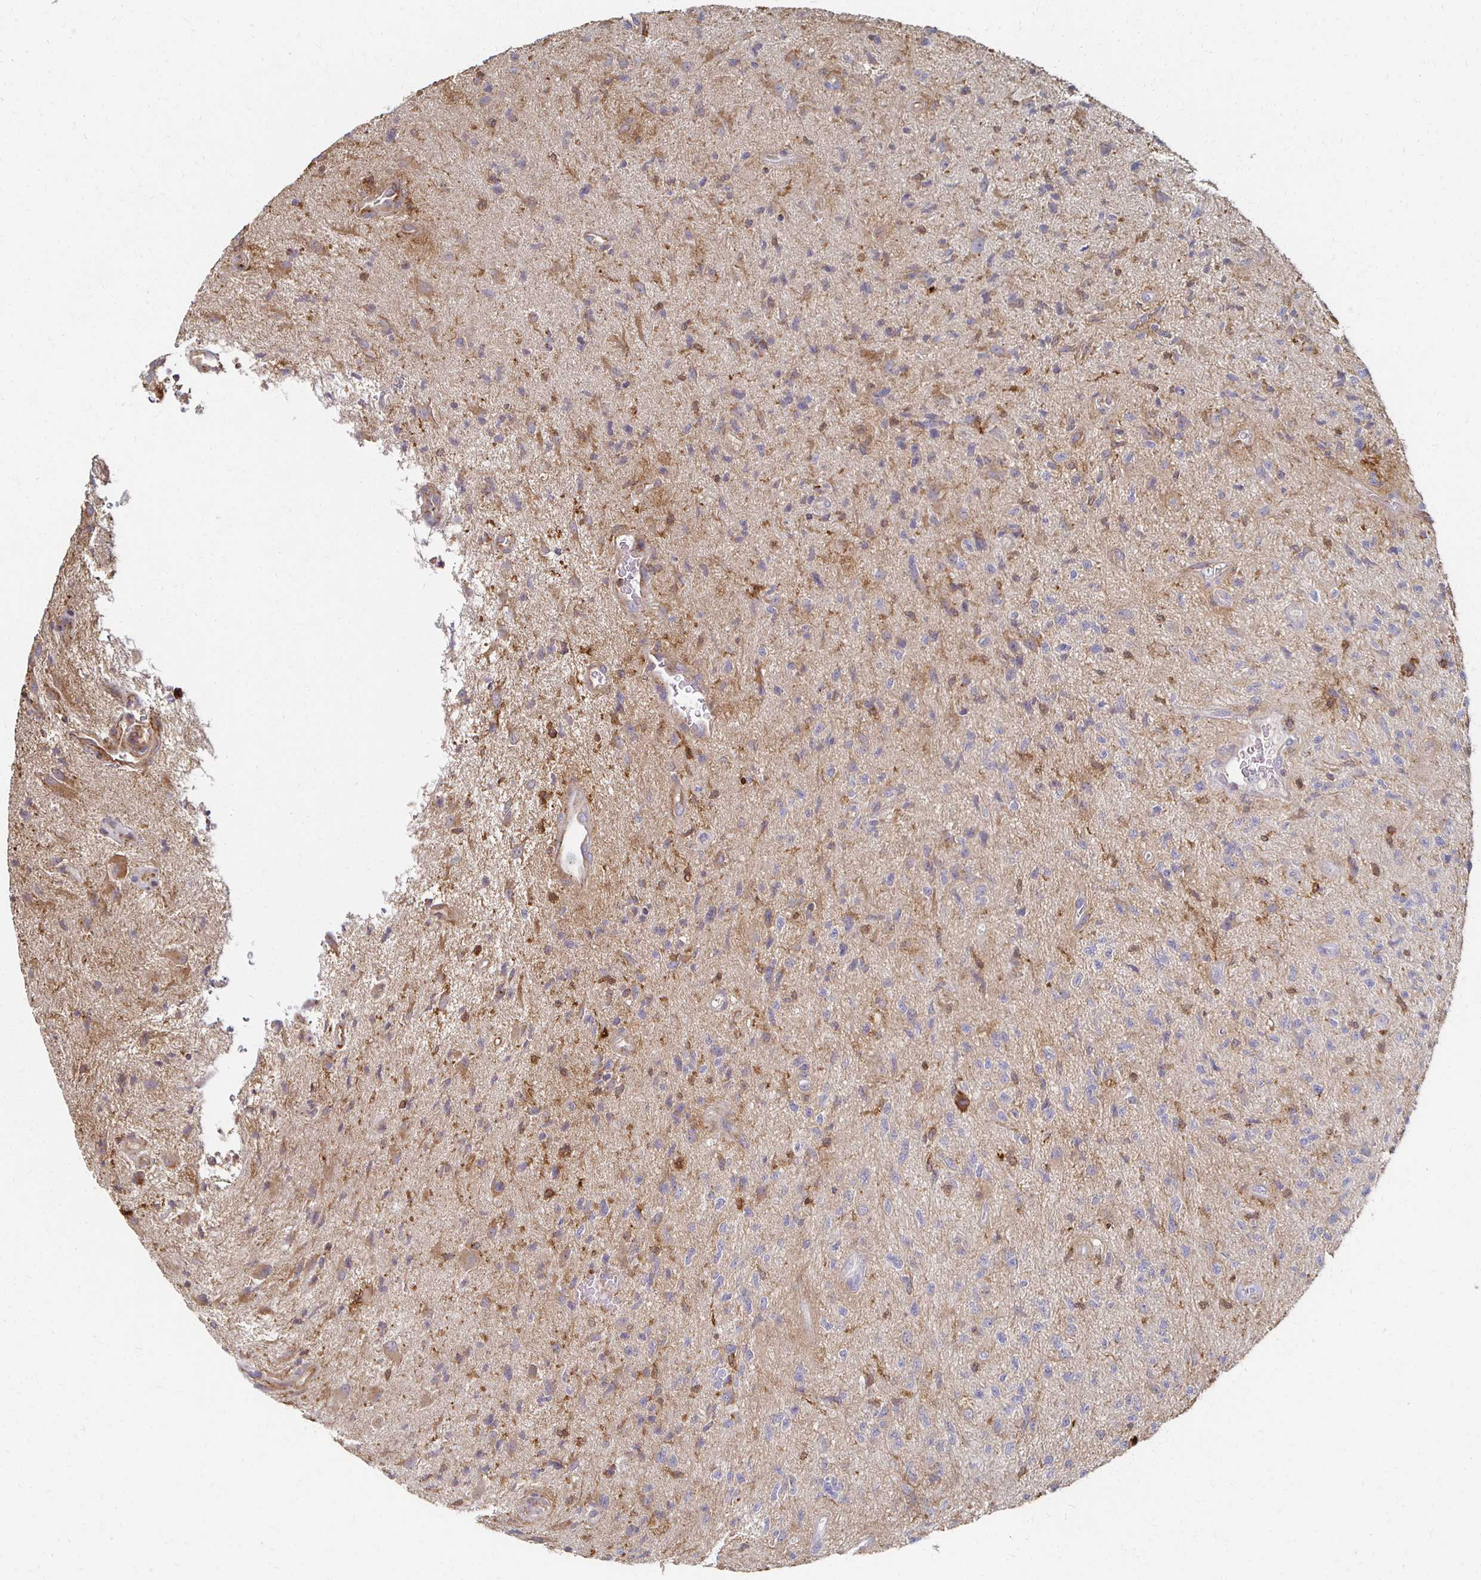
{"staining": {"intensity": "weak", "quantity": "<25%", "location": "cytoplasmic/membranous"}, "tissue": "glioma", "cell_type": "Tumor cells", "image_type": "cancer", "snomed": [{"axis": "morphology", "description": "Glioma, malignant, High grade"}, {"axis": "topography", "description": "Brain"}], "caption": "This is a image of immunohistochemistry (IHC) staining of glioma, which shows no positivity in tumor cells.", "gene": "CX3CR1", "patient": {"sex": "male", "age": 67}}